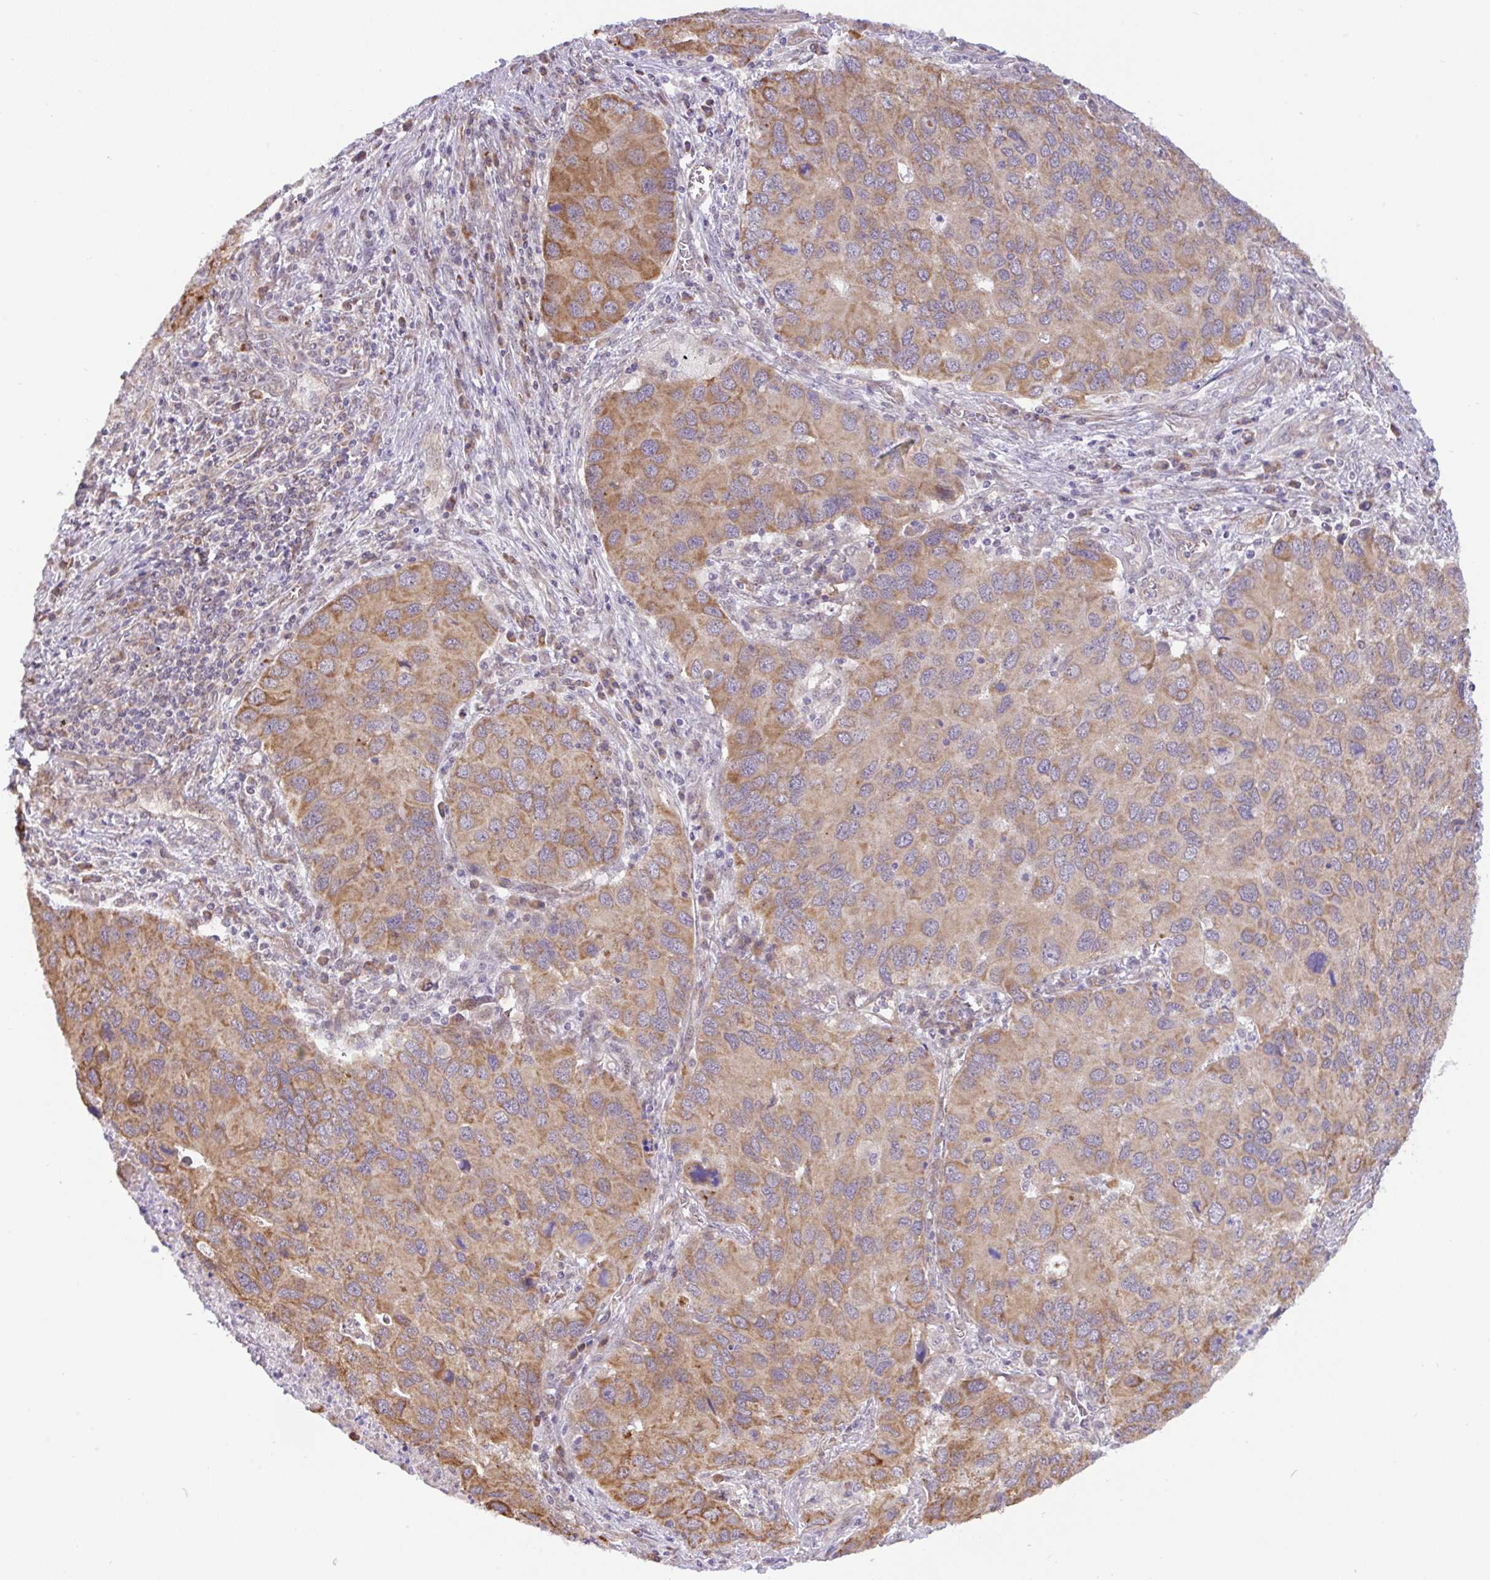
{"staining": {"intensity": "moderate", "quantity": ">75%", "location": "cytoplasmic/membranous"}, "tissue": "lung cancer", "cell_type": "Tumor cells", "image_type": "cancer", "snomed": [{"axis": "morphology", "description": "Aneuploidy"}, {"axis": "morphology", "description": "Adenocarcinoma, NOS"}, {"axis": "topography", "description": "Lymph node"}, {"axis": "topography", "description": "Lung"}], "caption": "A brown stain shows moderate cytoplasmic/membranous positivity of a protein in human adenocarcinoma (lung) tumor cells.", "gene": "DLEU7", "patient": {"sex": "female", "age": 74}}